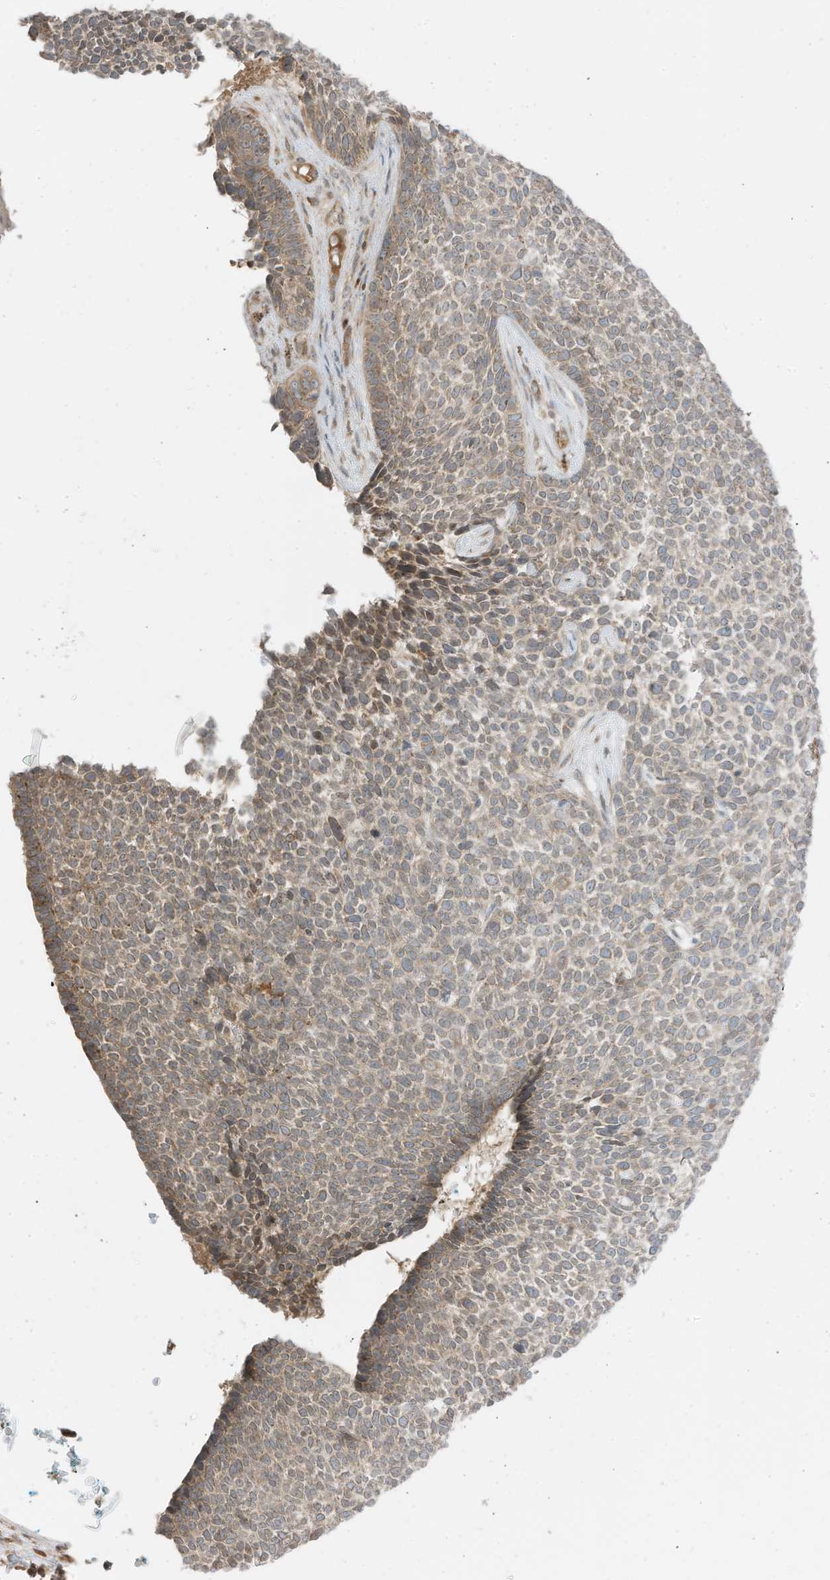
{"staining": {"intensity": "moderate", "quantity": "<25%", "location": "cytoplasmic/membranous"}, "tissue": "skin cancer", "cell_type": "Tumor cells", "image_type": "cancer", "snomed": [{"axis": "morphology", "description": "Basal cell carcinoma"}, {"axis": "topography", "description": "Skin"}], "caption": "IHC histopathology image of neoplastic tissue: human basal cell carcinoma (skin) stained using immunohistochemistry (IHC) reveals low levels of moderate protein expression localized specifically in the cytoplasmic/membranous of tumor cells, appearing as a cytoplasmic/membranous brown color.", "gene": "SLC25A12", "patient": {"sex": "female", "age": 84}}